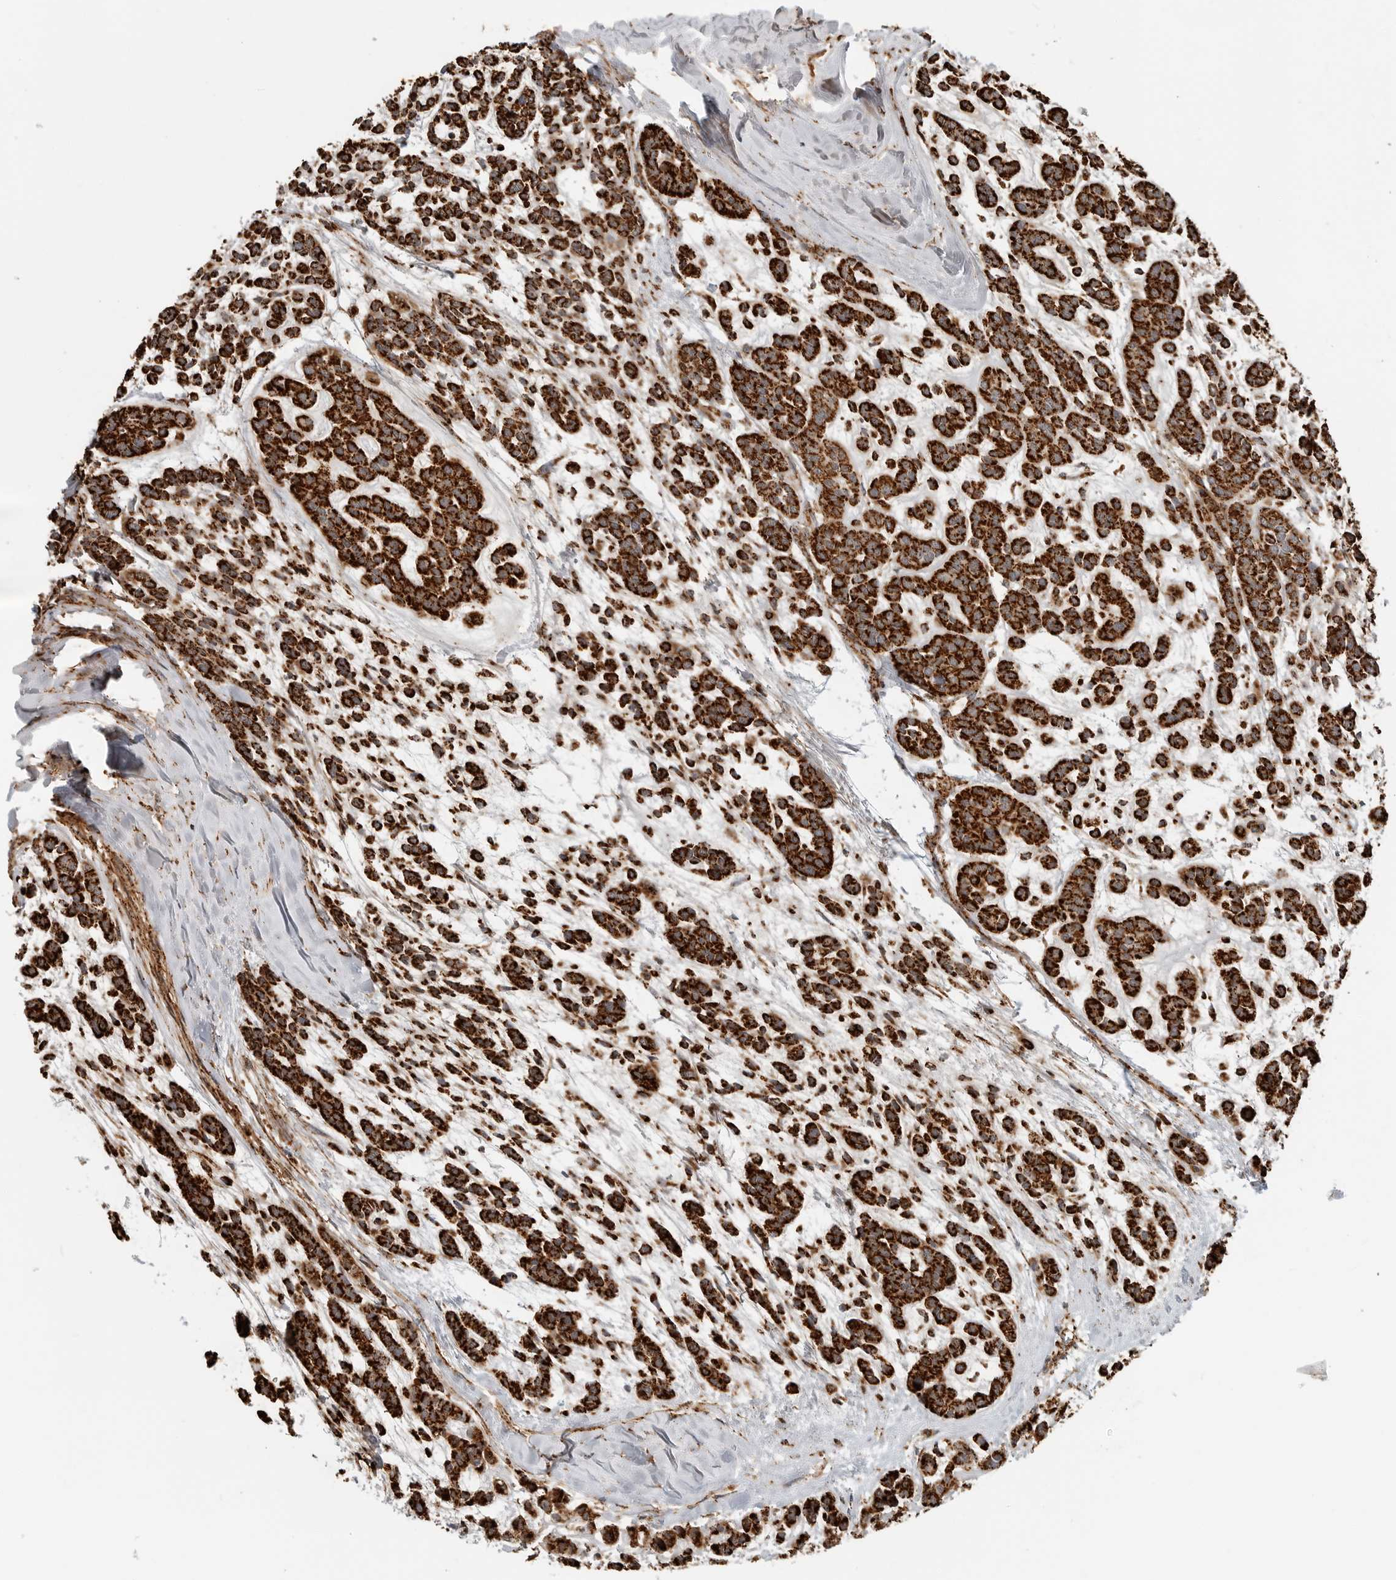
{"staining": {"intensity": "strong", "quantity": ">75%", "location": "cytoplasmic/membranous"}, "tissue": "head and neck cancer", "cell_type": "Tumor cells", "image_type": "cancer", "snomed": [{"axis": "morphology", "description": "Adenocarcinoma, NOS"}, {"axis": "morphology", "description": "Adenoma, NOS"}, {"axis": "topography", "description": "Head-Neck"}], "caption": "Head and neck adenoma stained with immunohistochemistry (IHC) displays strong cytoplasmic/membranous positivity in about >75% of tumor cells.", "gene": "BMP2K", "patient": {"sex": "female", "age": 55}}